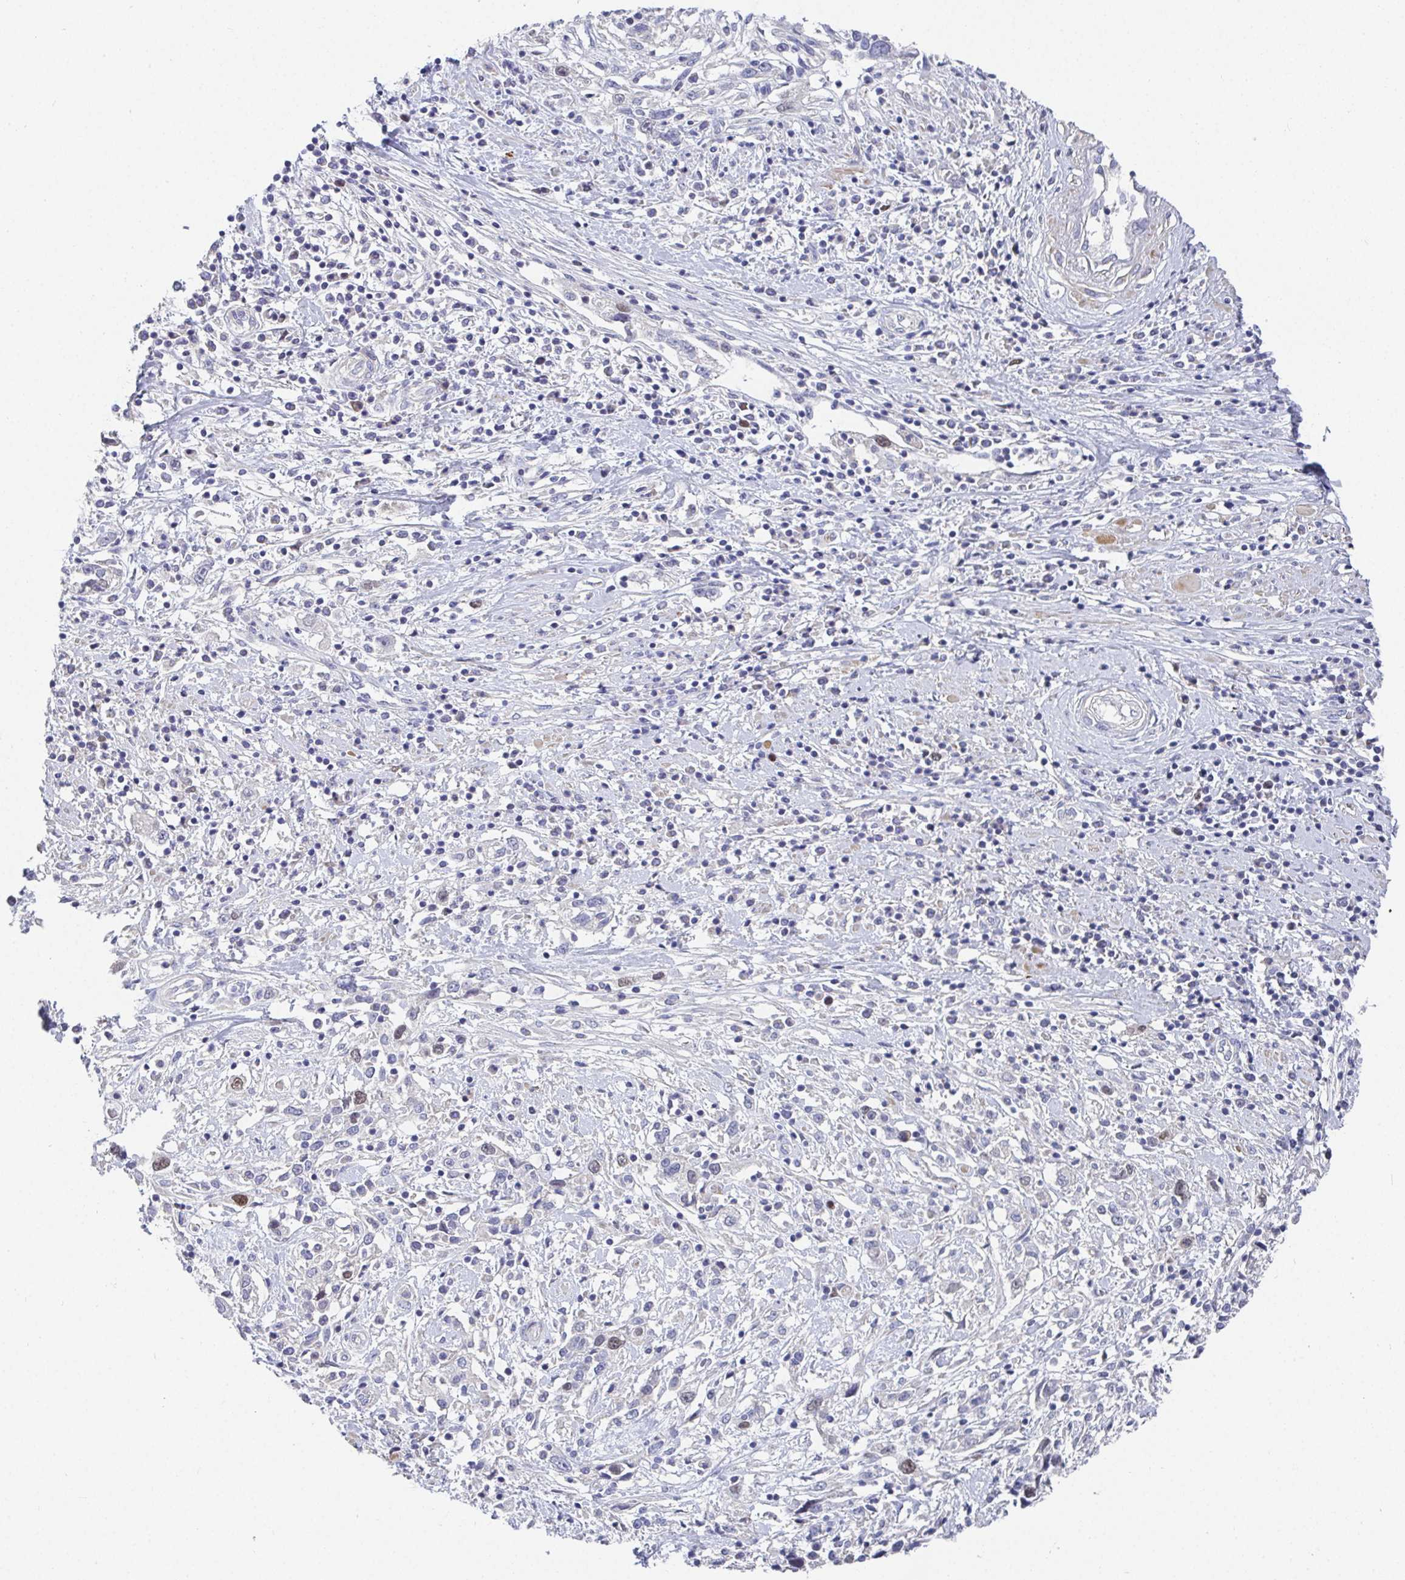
{"staining": {"intensity": "weak", "quantity": "<25%", "location": "nuclear"}, "tissue": "cervical cancer", "cell_type": "Tumor cells", "image_type": "cancer", "snomed": [{"axis": "morphology", "description": "Adenocarcinoma, NOS"}, {"axis": "topography", "description": "Cervix"}], "caption": "Adenocarcinoma (cervical) stained for a protein using IHC displays no expression tumor cells.", "gene": "ATP5F1C", "patient": {"sex": "female", "age": 40}}